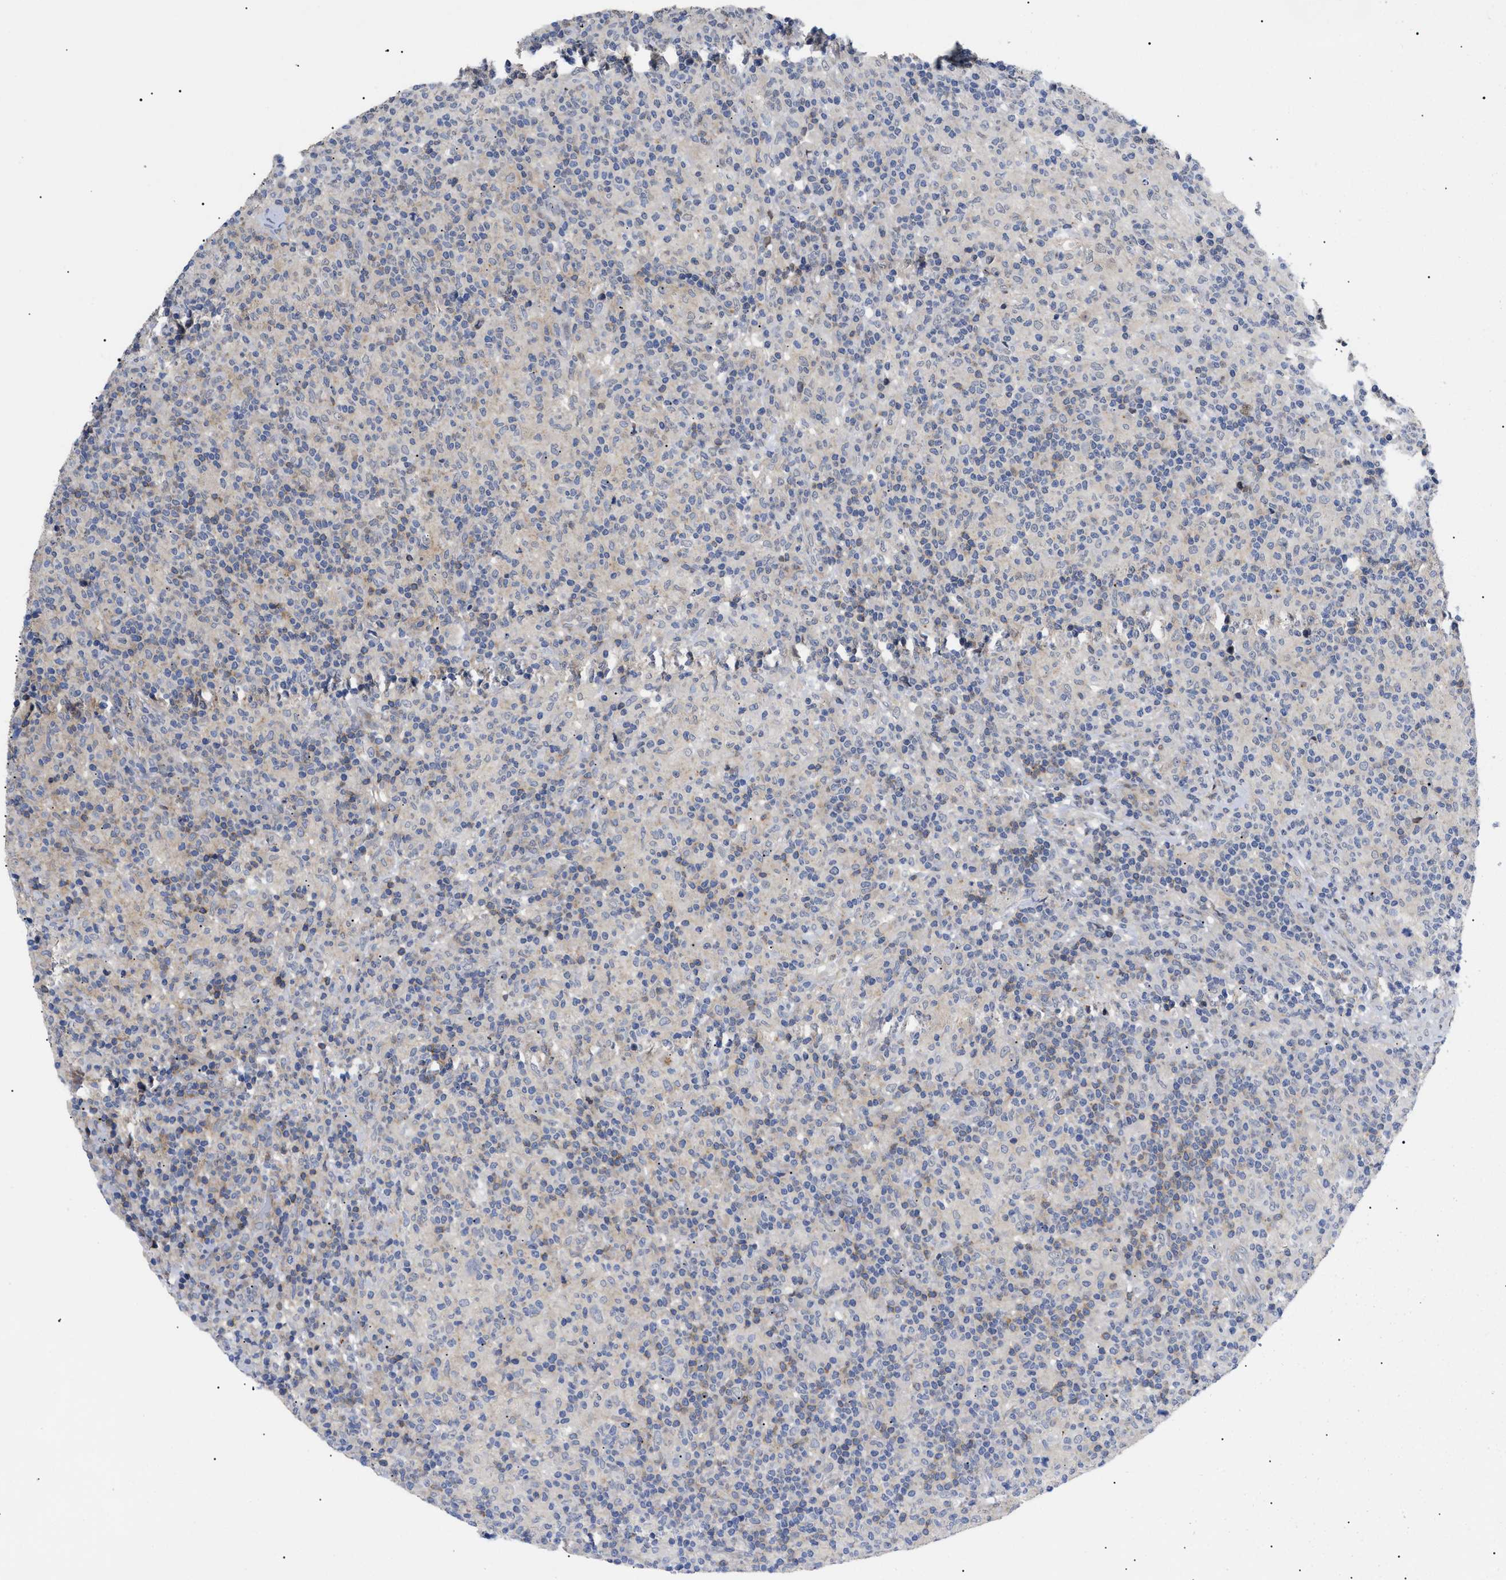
{"staining": {"intensity": "negative", "quantity": "none", "location": "none"}, "tissue": "lymphoma", "cell_type": "Tumor cells", "image_type": "cancer", "snomed": [{"axis": "morphology", "description": "Hodgkin's disease, NOS"}, {"axis": "topography", "description": "Lymph node"}], "caption": "There is no significant expression in tumor cells of Hodgkin's disease.", "gene": "SFXN5", "patient": {"sex": "male", "age": 70}}